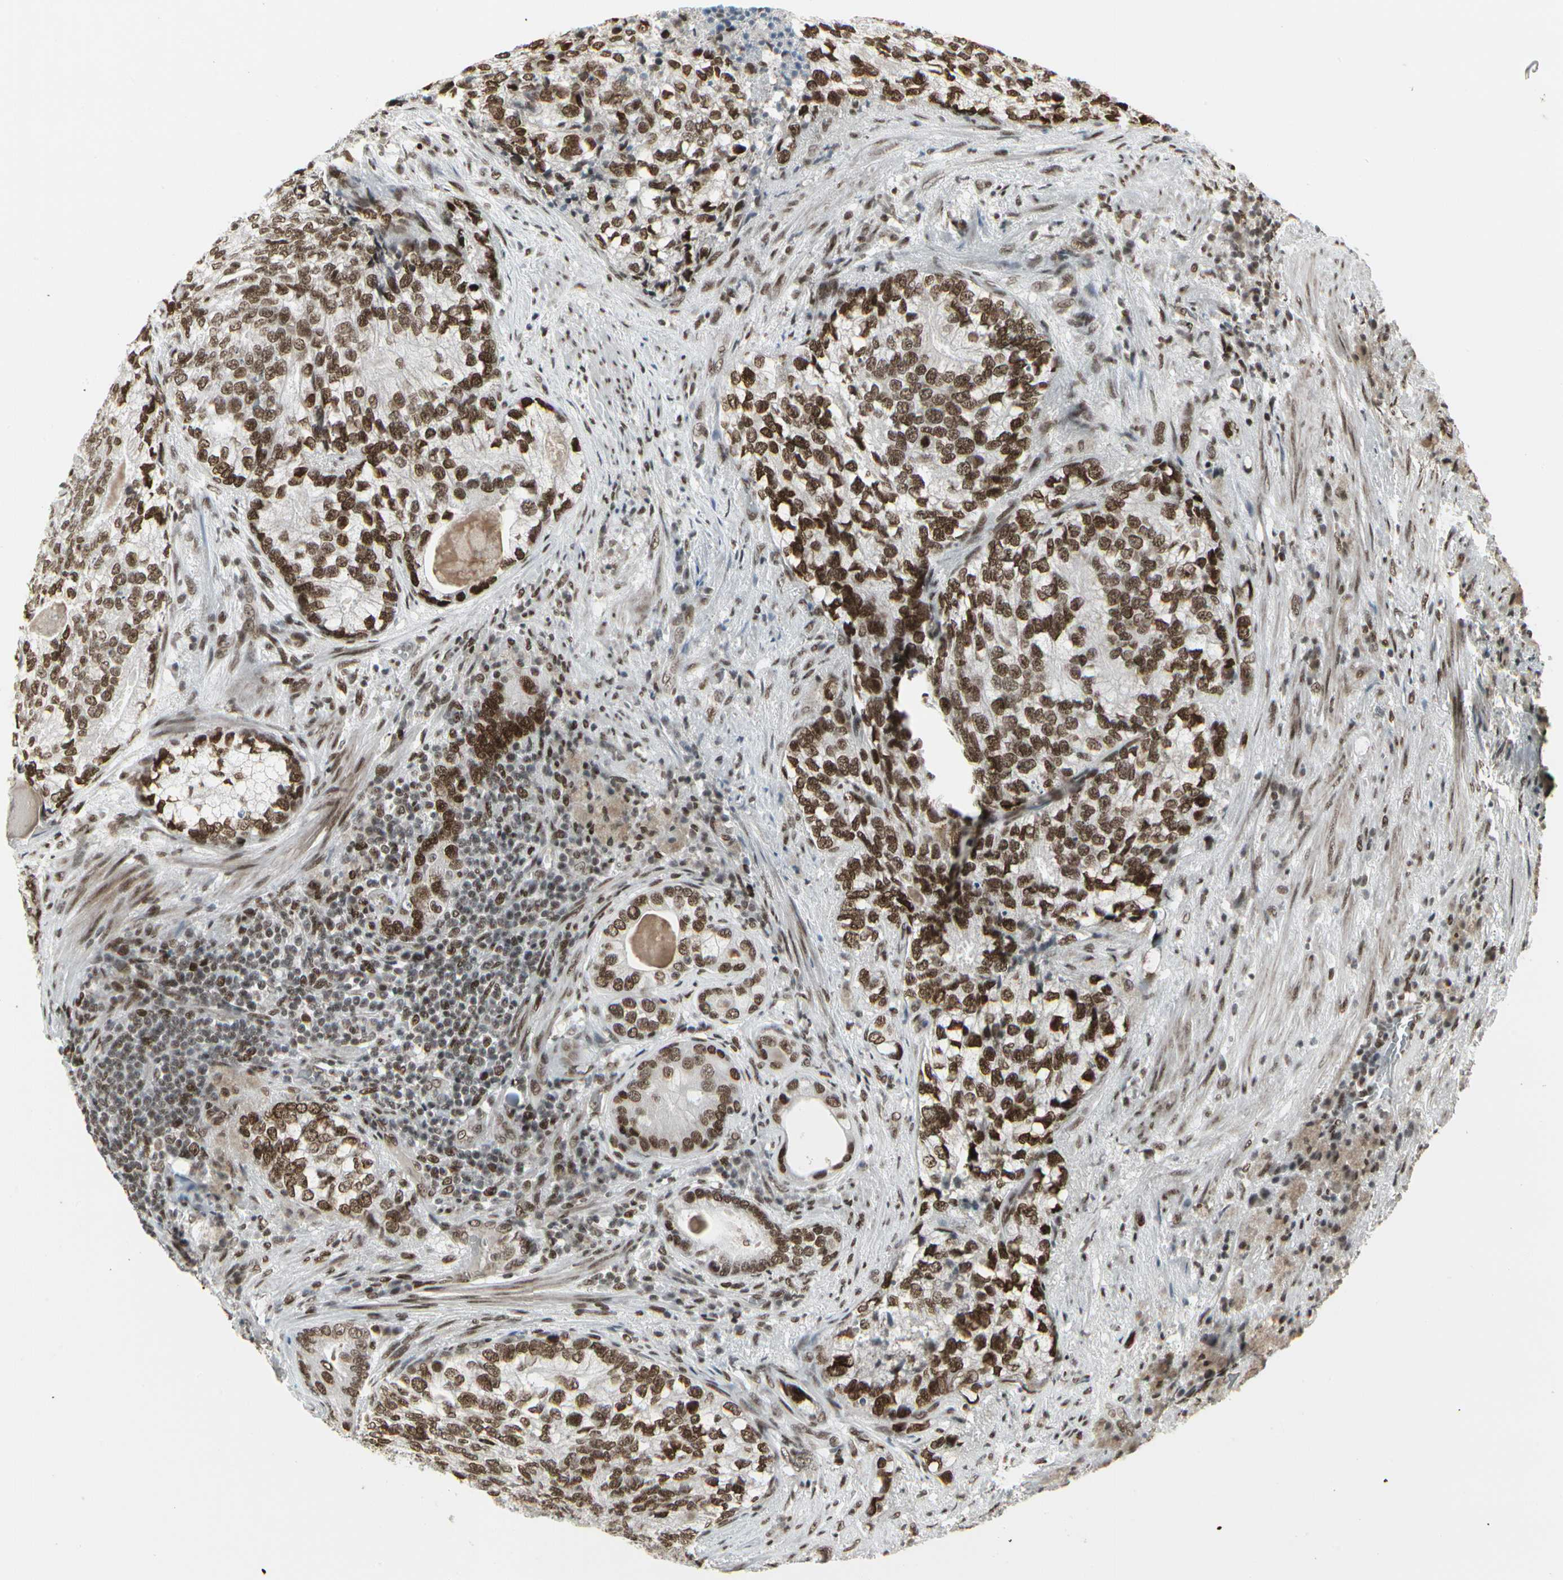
{"staining": {"intensity": "strong", "quantity": ">75%", "location": "nuclear"}, "tissue": "prostate cancer", "cell_type": "Tumor cells", "image_type": "cancer", "snomed": [{"axis": "morphology", "description": "Adenocarcinoma, High grade"}, {"axis": "topography", "description": "Prostate"}], "caption": "Prostate cancer (high-grade adenocarcinoma) stained for a protein (brown) shows strong nuclear positive positivity in about >75% of tumor cells.", "gene": "HMG20A", "patient": {"sex": "male", "age": 66}}